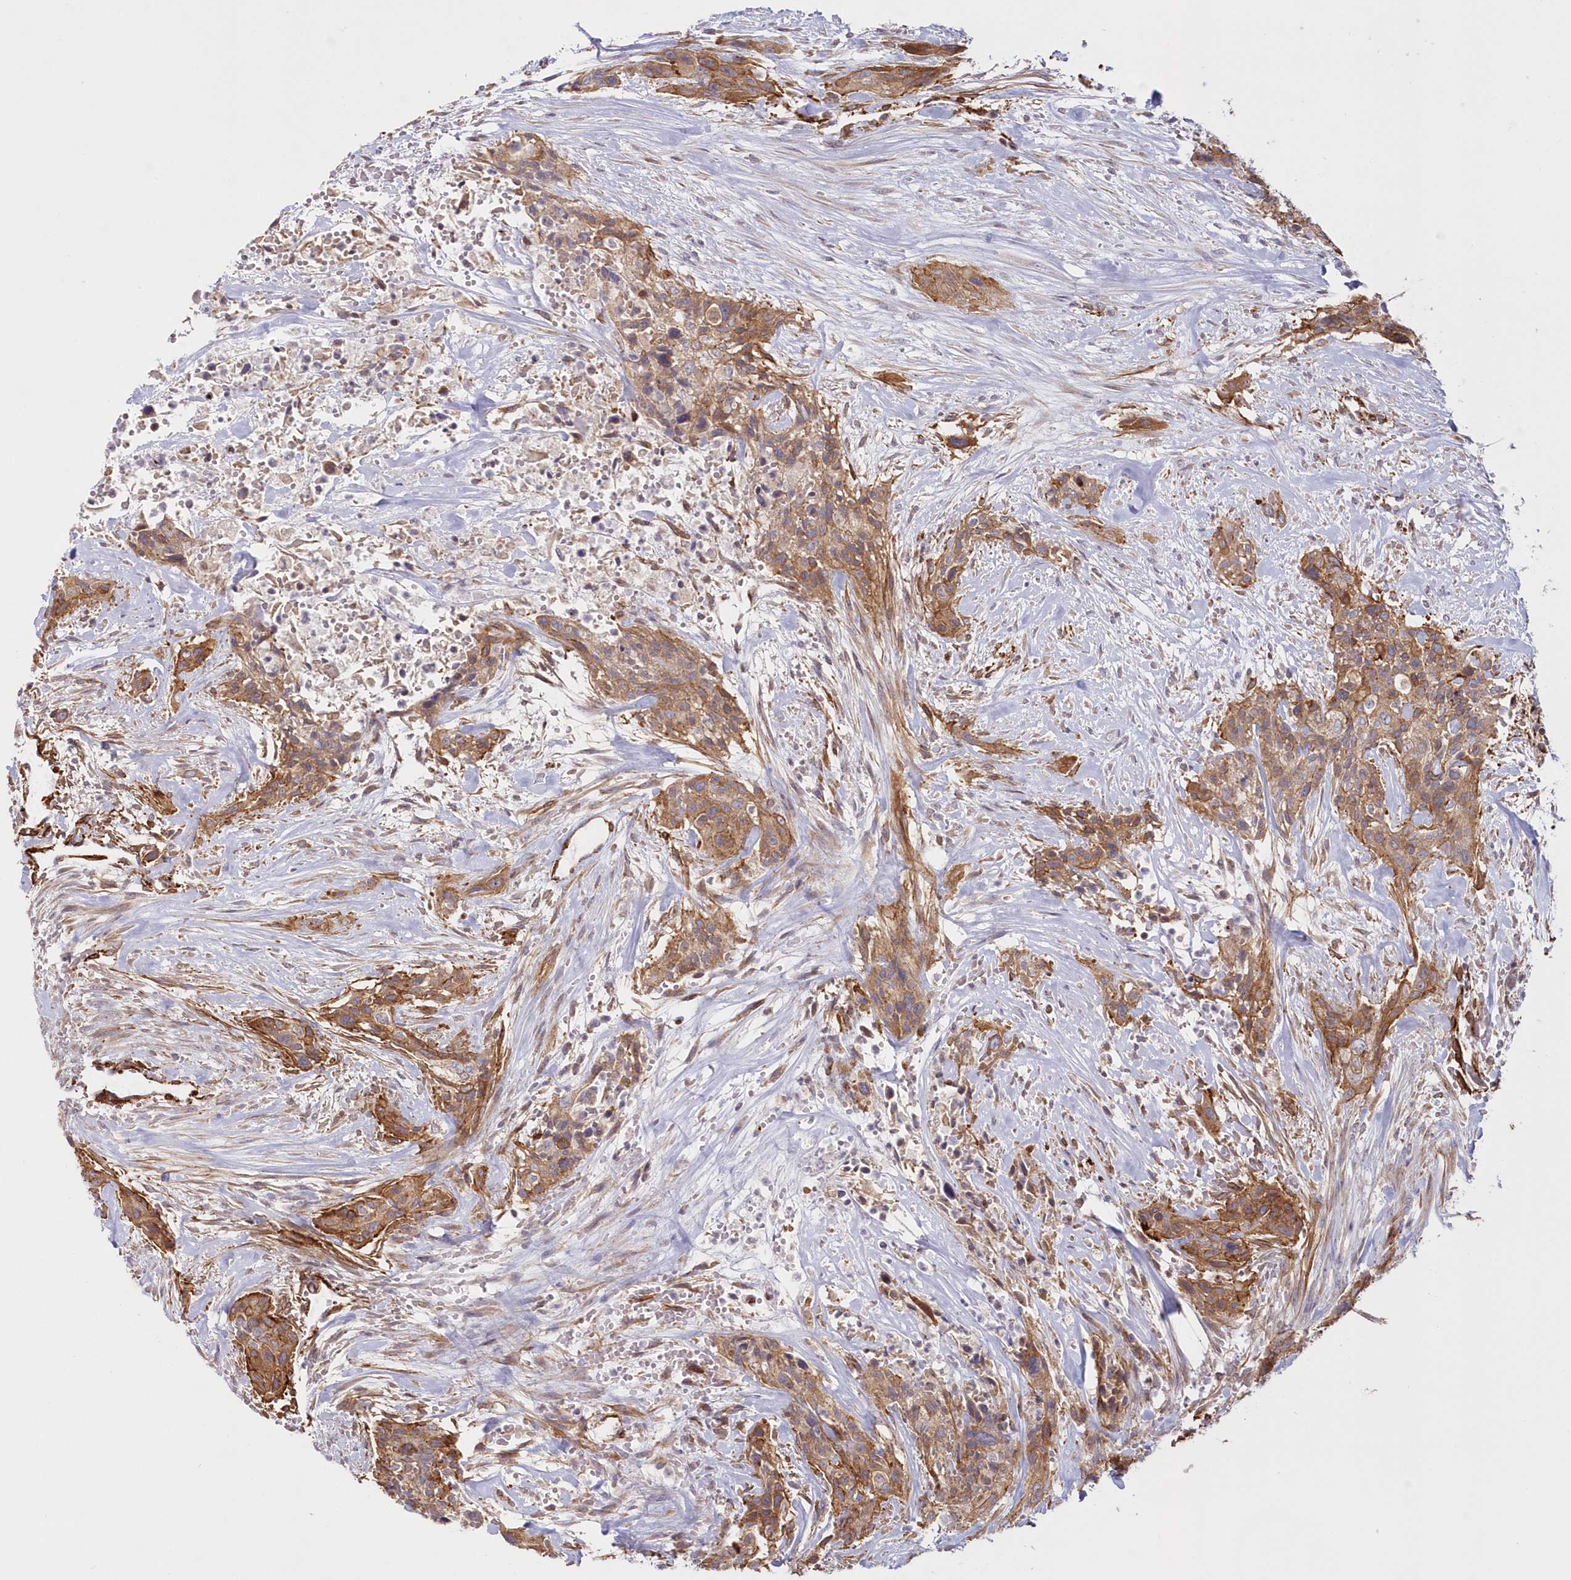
{"staining": {"intensity": "moderate", "quantity": ">75%", "location": "cytoplasmic/membranous"}, "tissue": "urothelial cancer", "cell_type": "Tumor cells", "image_type": "cancer", "snomed": [{"axis": "morphology", "description": "Urothelial carcinoma, High grade"}, {"axis": "topography", "description": "Urinary bladder"}], "caption": "High-grade urothelial carcinoma stained for a protein exhibits moderate cytoplasmic/membranous positivity in tumor cells.", "gene": "AFAP1L2", "patient": {"sex": "male", "age": 35}}